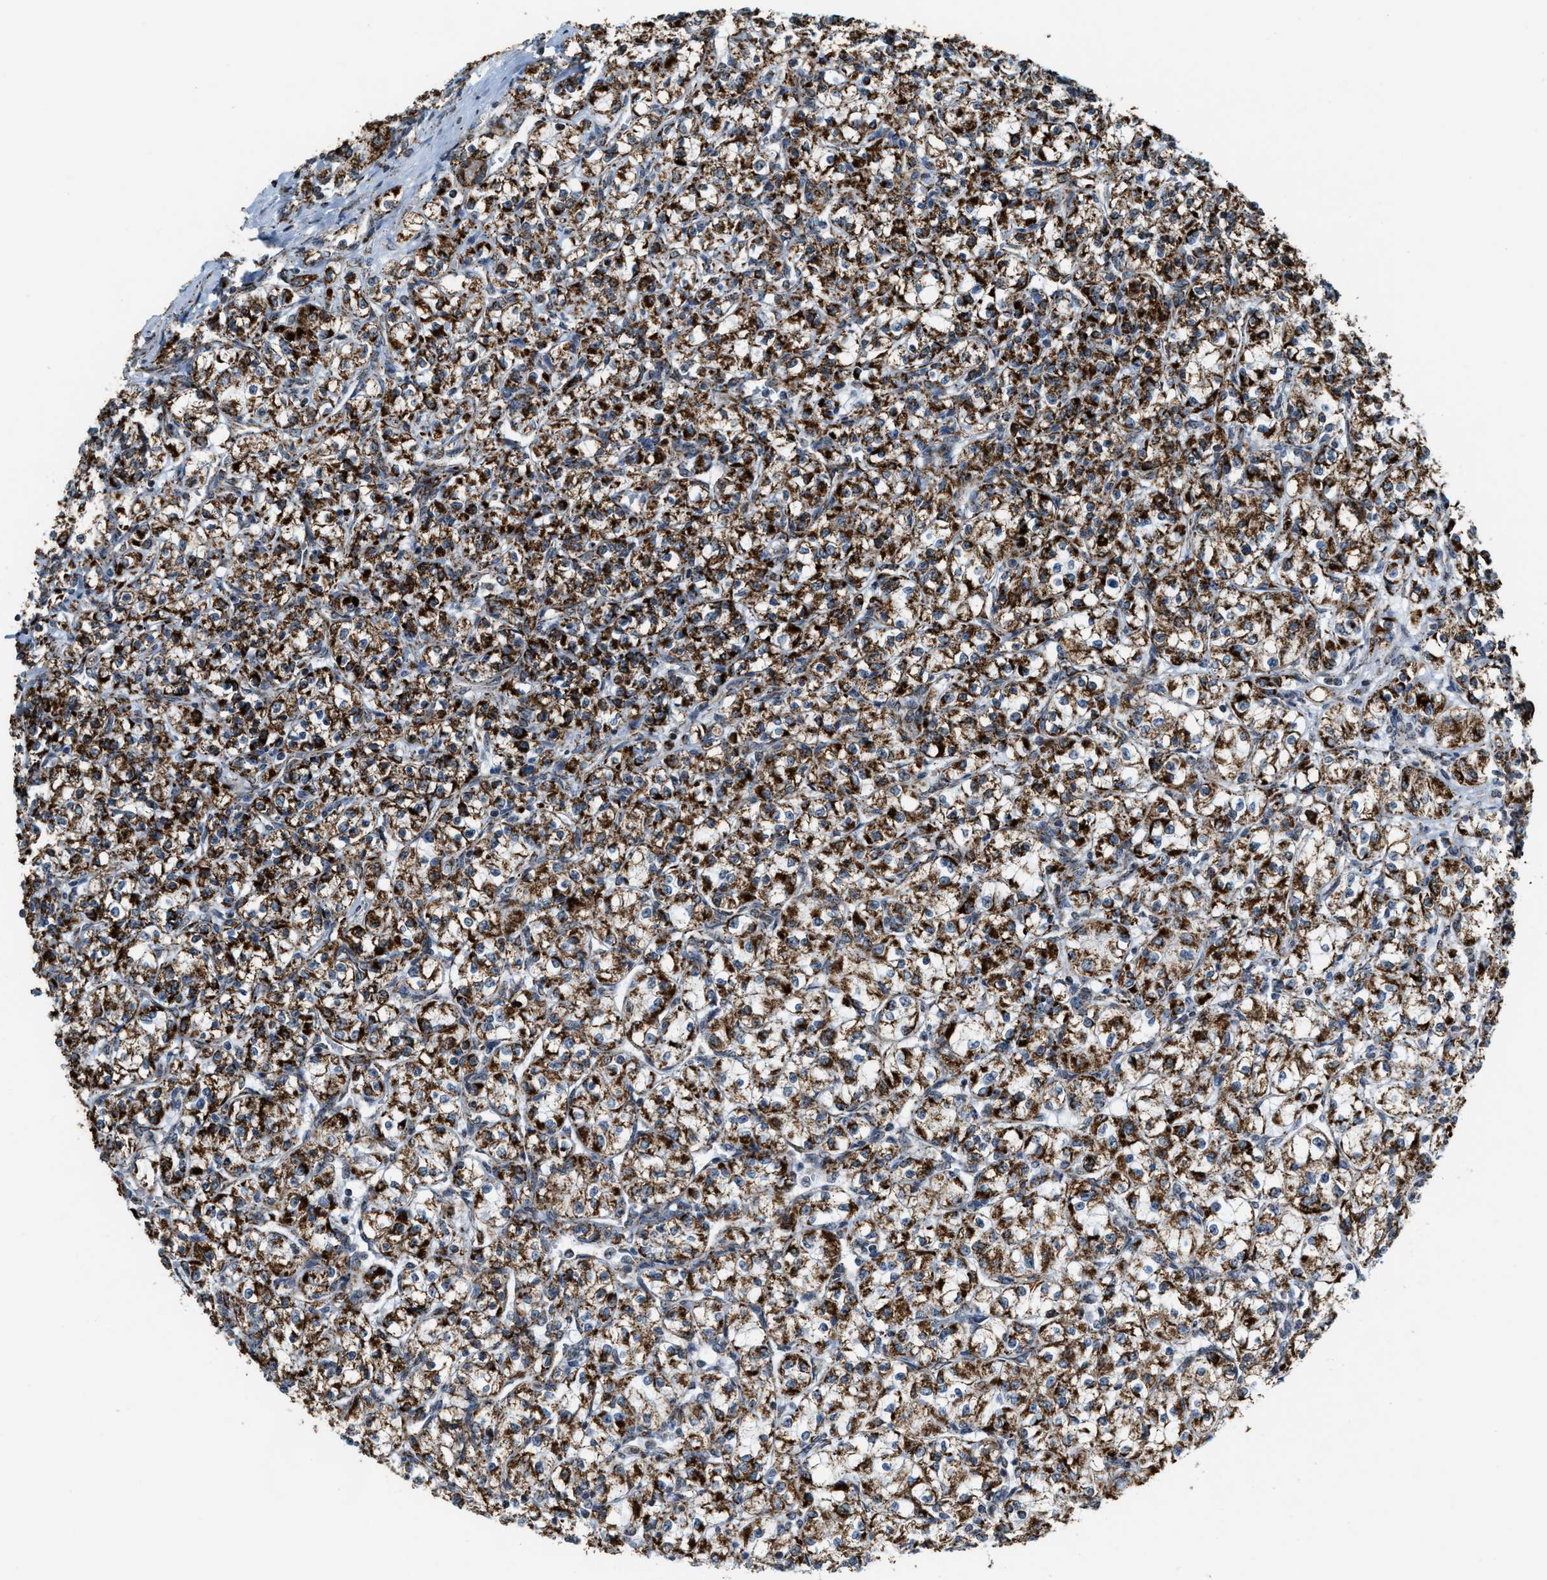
{"staining": {"intensity": "strong", "quantity": ">75%", "location": "cytoplasmic/membranous"}, "tissue": "renal cancer", "cell_type": "Tumor cells", "image_type": "cancer", "snomed": [{"axis": "morphology", "description": "Adenocarcinoma, NOS"}, {"axis": "topography", "description": "Kidney"}], "caption": "Protein analysis of renal cancer (adenocarcinoma) tissue reveals strong cytoplasmic/membranous positivity in approximately >75% of tumor cells. The staining was performed using DAB (3,3'-diaminobenzidine) to visualize the protein expression in brown, while the nuclei were stained in blue with hematoxylin (Magnification: 20x).", "gene": "HIBADH", "patient": {"sex": "male", "age": 77}}